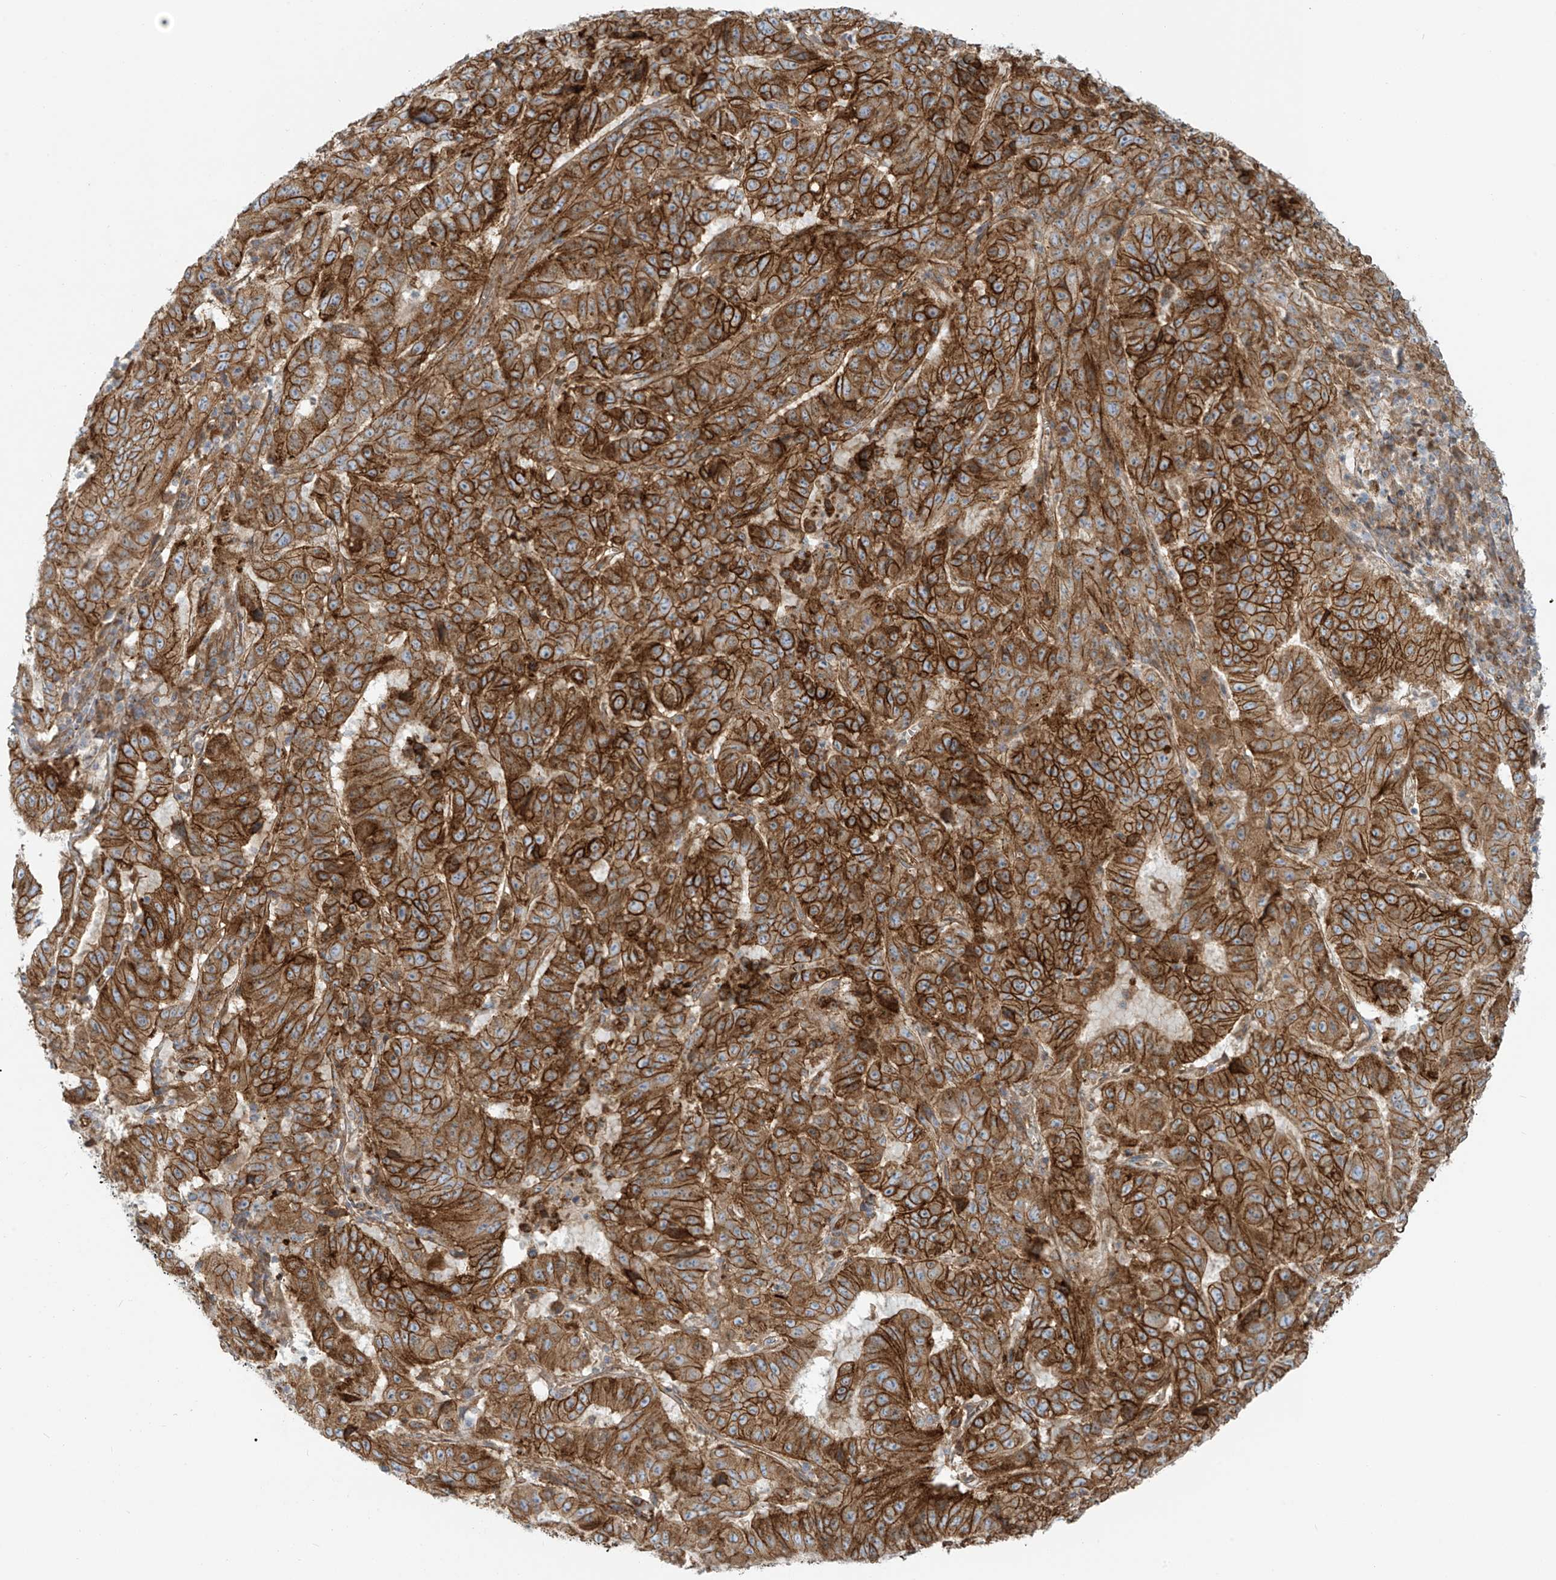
{"staining": {"intensity": "strong", "quantity": ">75%", "location": "cytoplasmic/membranous"}, "tissue": "pancreatic cancer", "cell_type": "Tumor cells", "image_type": "cancer", "snomed": [{"axis": "morphology", "description": "Adenocarcinoma, NOS"}, {"axis": "topography", "description": "Pancreas"}], "caption": "Human pancreatic adenocarcinoma stained with a protein marker reveals strong staining in tumor cells.", "gene": "LZTS3", "patient": {"sex": "male", "age": 63}}